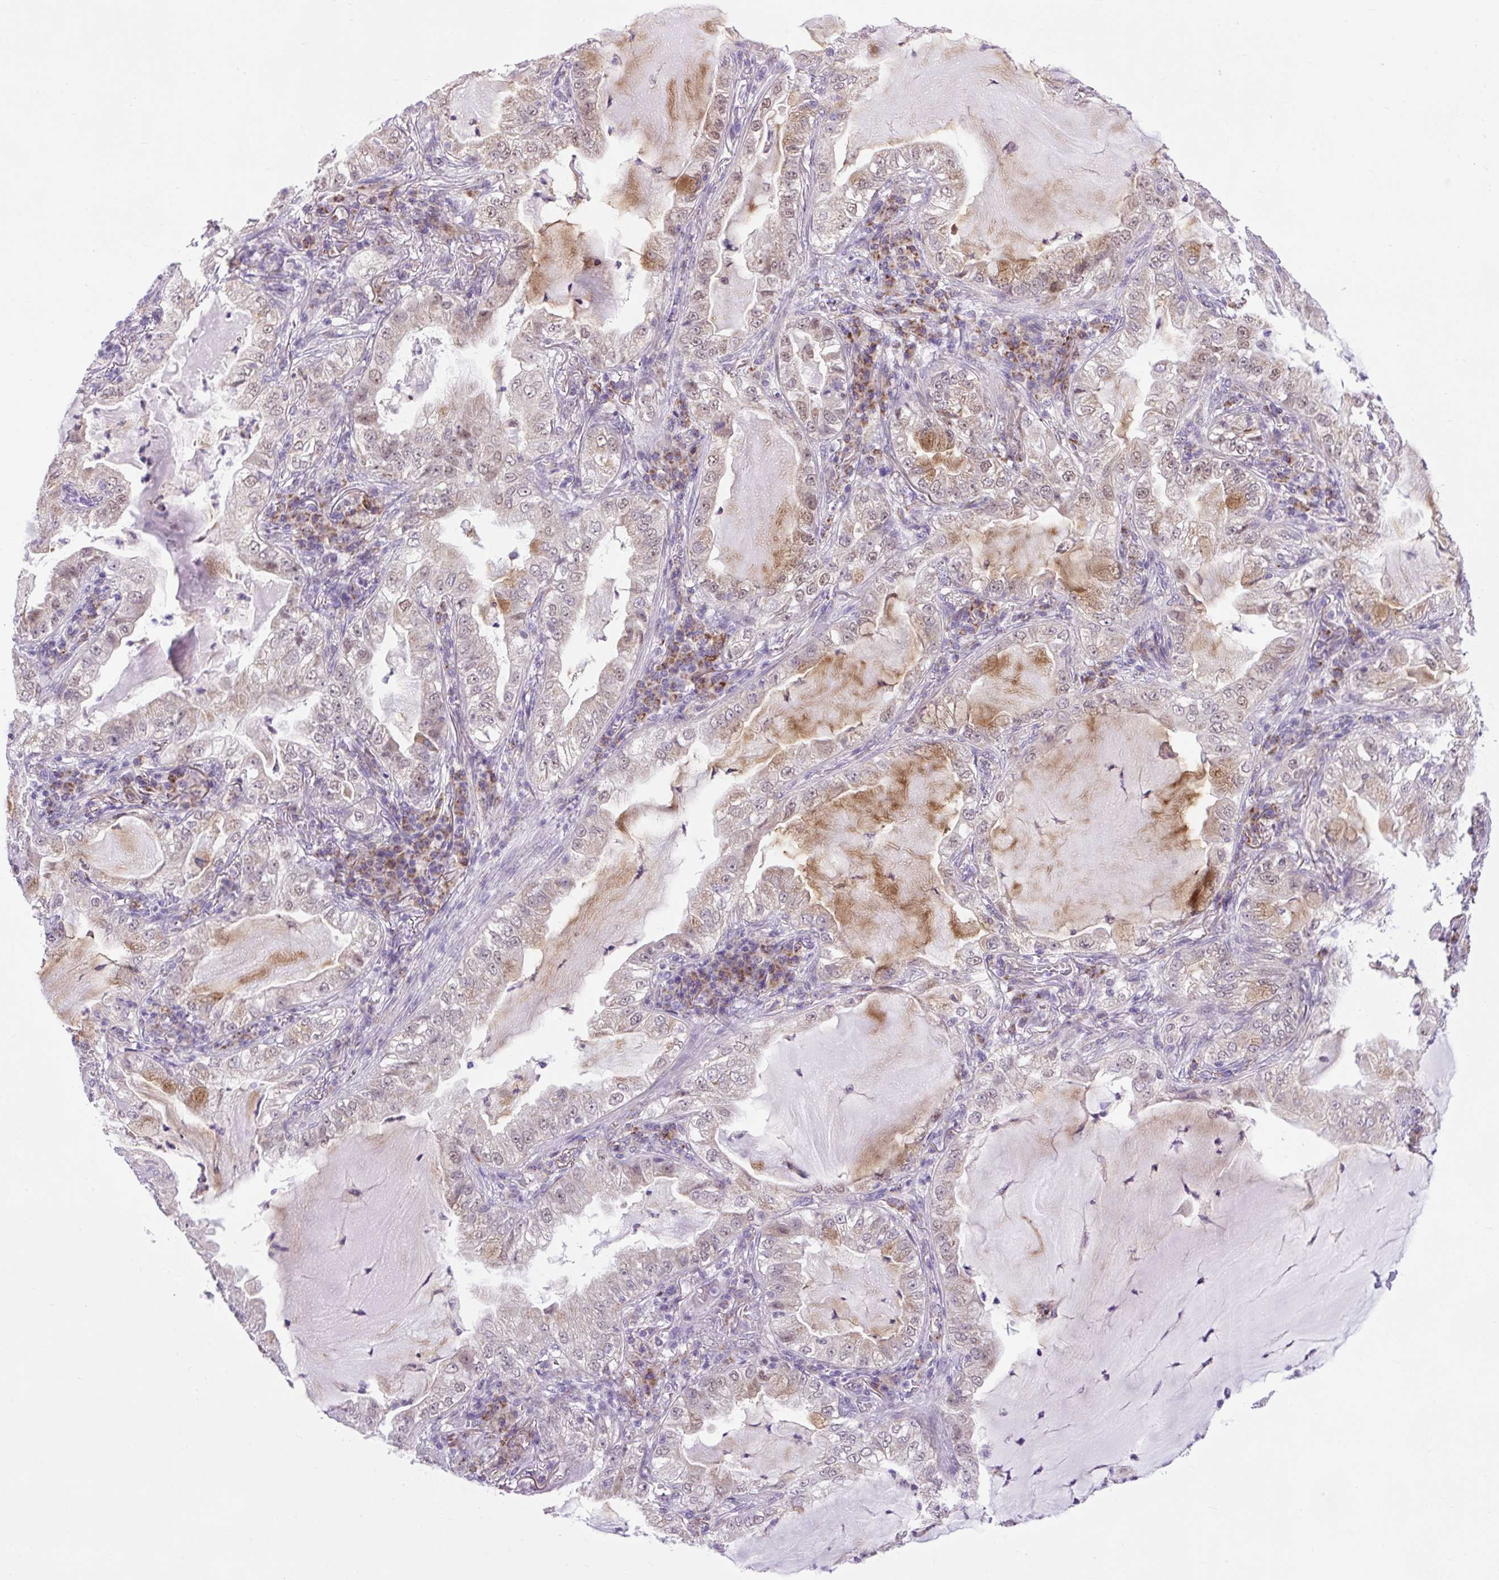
{"staining": {"intensity": "weak", "quantity": "25%-75%", "location": "cytoplasmic/membranous,nuclear"}, "tissue": "lung cancer", "cell_type": "Tumor cells", "image_type": "cancer", "snomed": [{"axis": "morphology", "description": "Adenocarcinoma, NOS"}, {"axis": "topography", "description": "Lung"}], "caption": "The micrograph exhibits immunohistochemical staining of lung adenocarcinoma. There is weak cytoplasmic/membranous and nuclear staining is present in about 25%-75% of tumor cells.", "gene": "SCO2", "patient": {"sex": "female", "age": 73}}